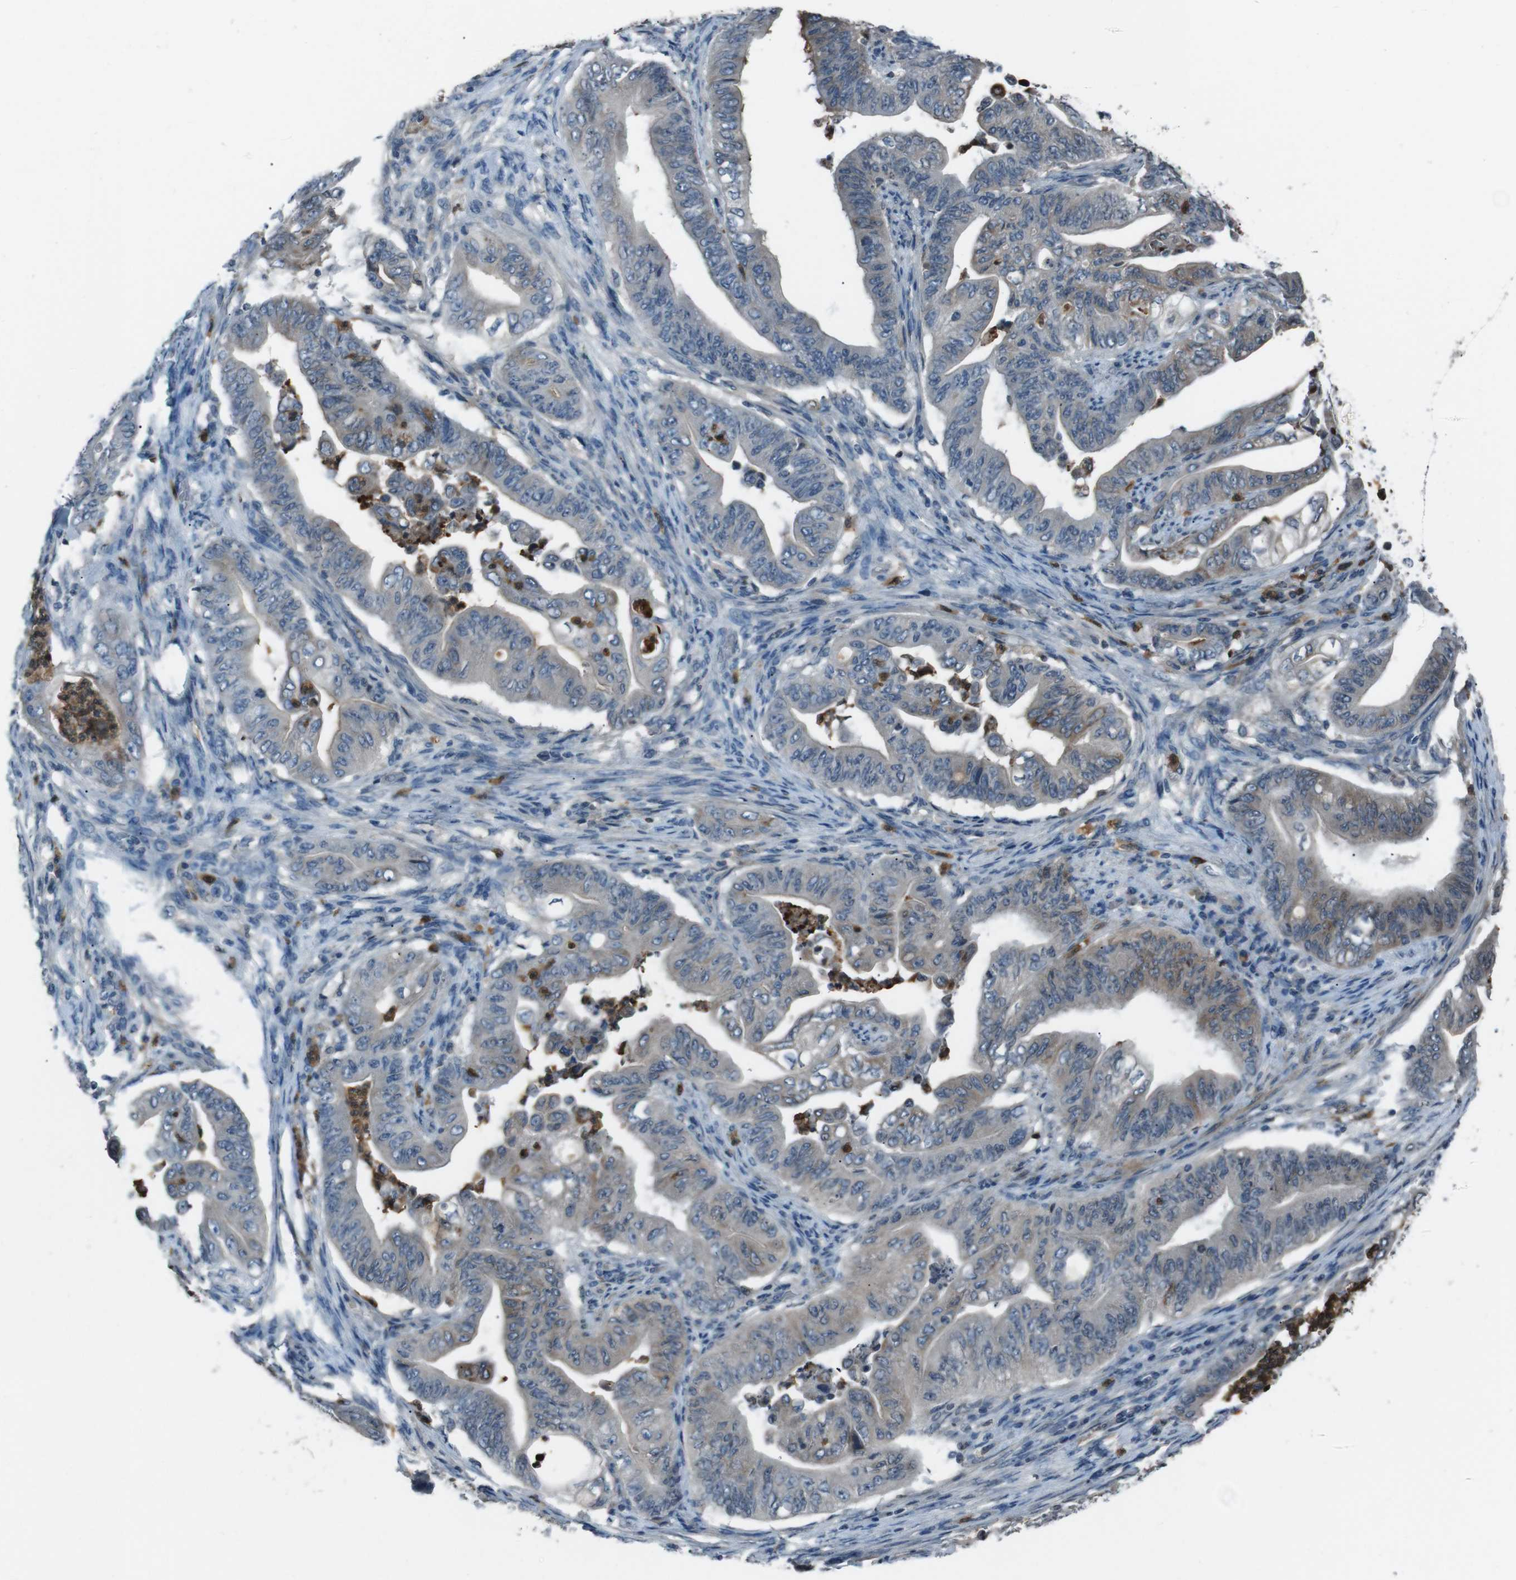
{"staining": {"intensity": "weak", "quantity": "25%-75%", "location": "cytoplasmic/membranous"}, "tissue": "stomach cancer", "cell_type": "Tumor cells", "image_type": "cancer", "snomed": [{"axis": "morphology", "description": "Adenocarcinoma, NOS"}, {"axis": "topography", "description": "Stomach"}], "caption": "Approximately 25%-75% of tumor cells in stomach cancer show weak cytoplasmic/membranous protein positivity as visualized by brown immunohistochemical staining.", "gene": "UGT1A6", "patient": {"sex": "female", "age": 73}}